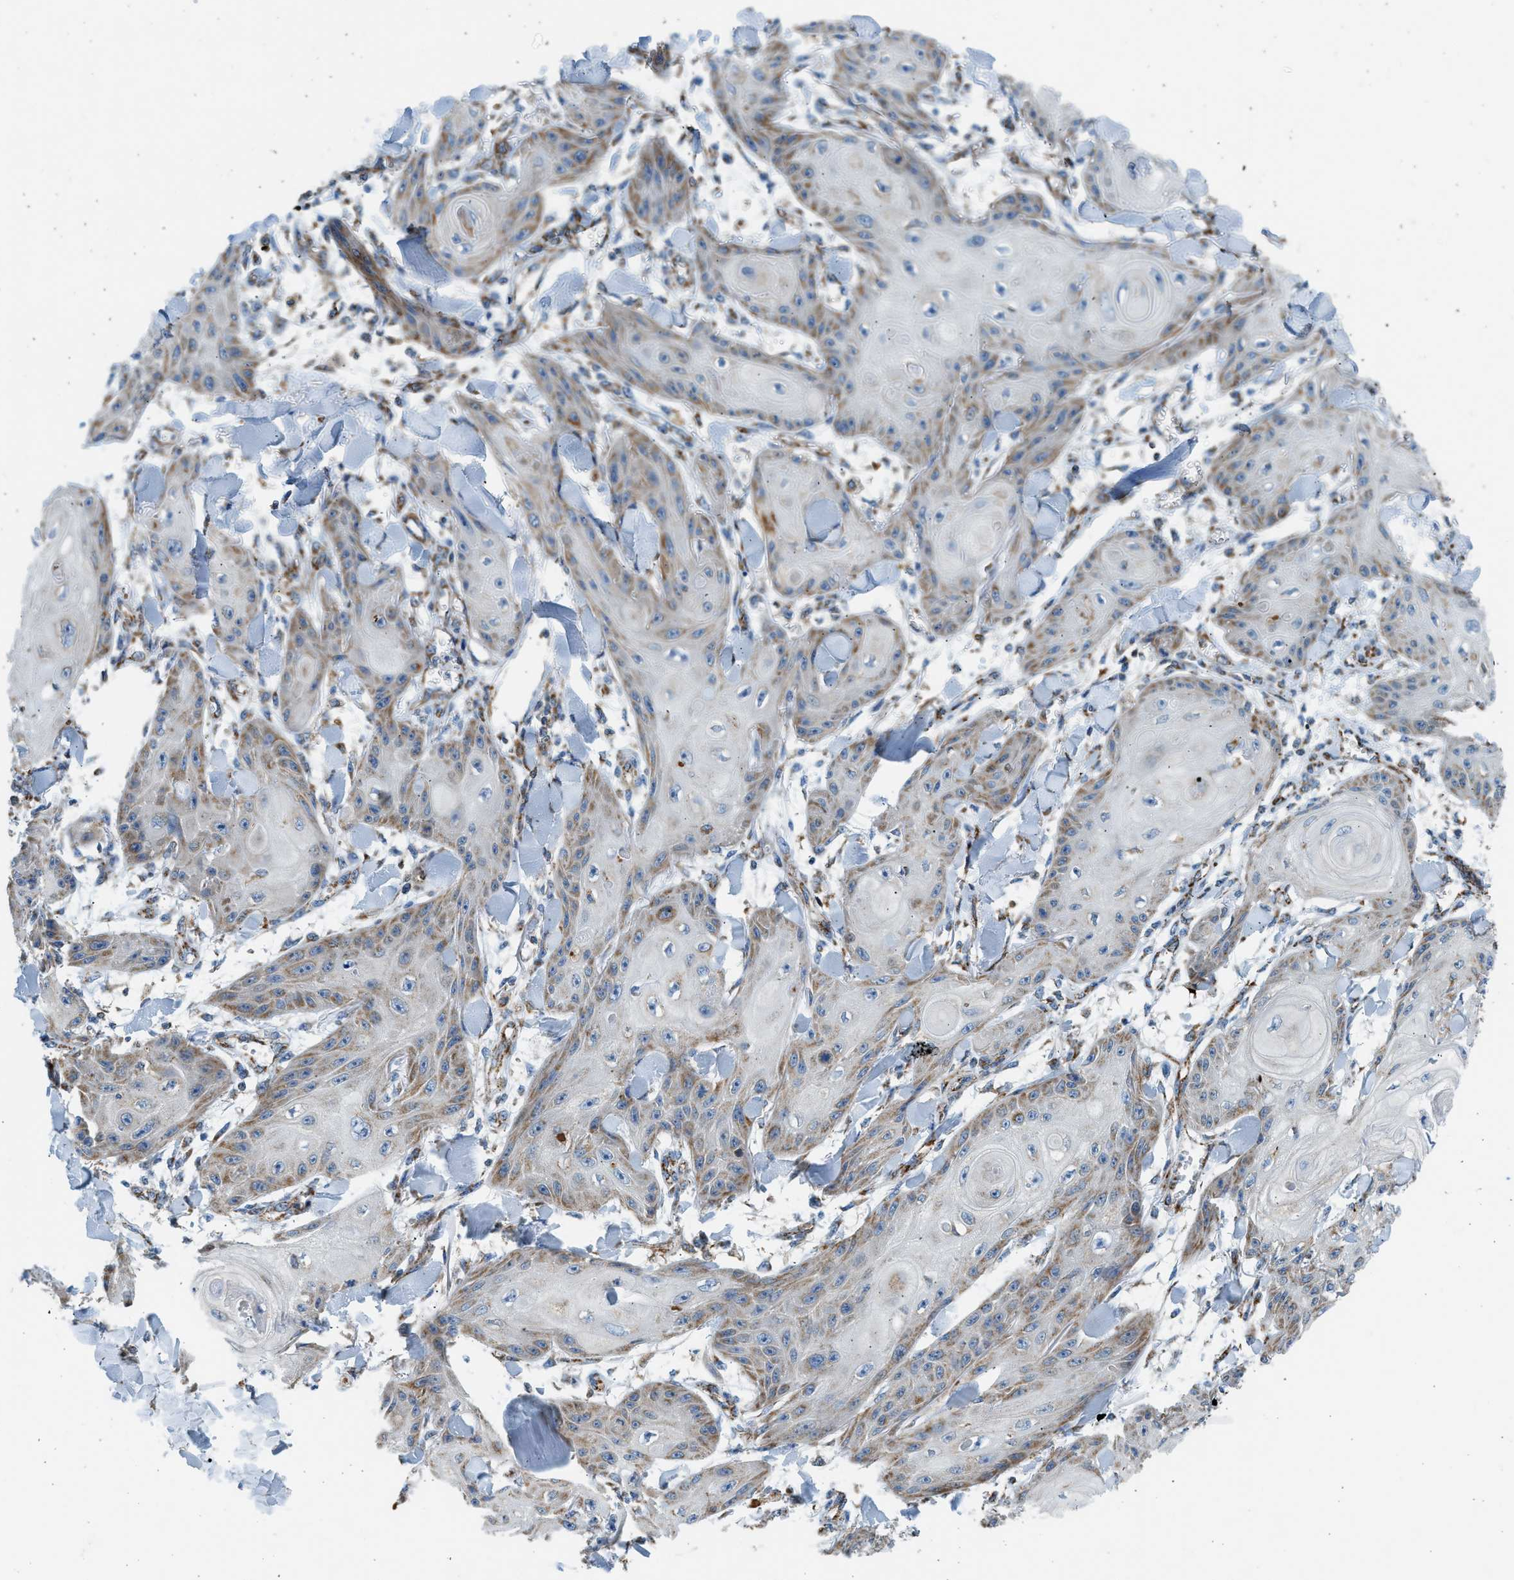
{"staining": {"intensity": "moderate", "quantity": ">75%", "location": "cytoplasmic/membranous"}, "tissue": "skin cancer", "cell_type": "Tumor cells", "image_type": "cancer", "snomed": [{"axis": "morphology", "description": "Squamous cell carcinoma, NOS"}, {"axis": "topography", "description": "Skin"}], "caption": "Squamous cell carcinoma (skin) stained for a protein (brown) displays moderate cytoplasmic/membranous positive expression in approximately >75% of tumor cells.", "gene": "KCNMB3", "patient": {"sex": "male", "age": 74}}